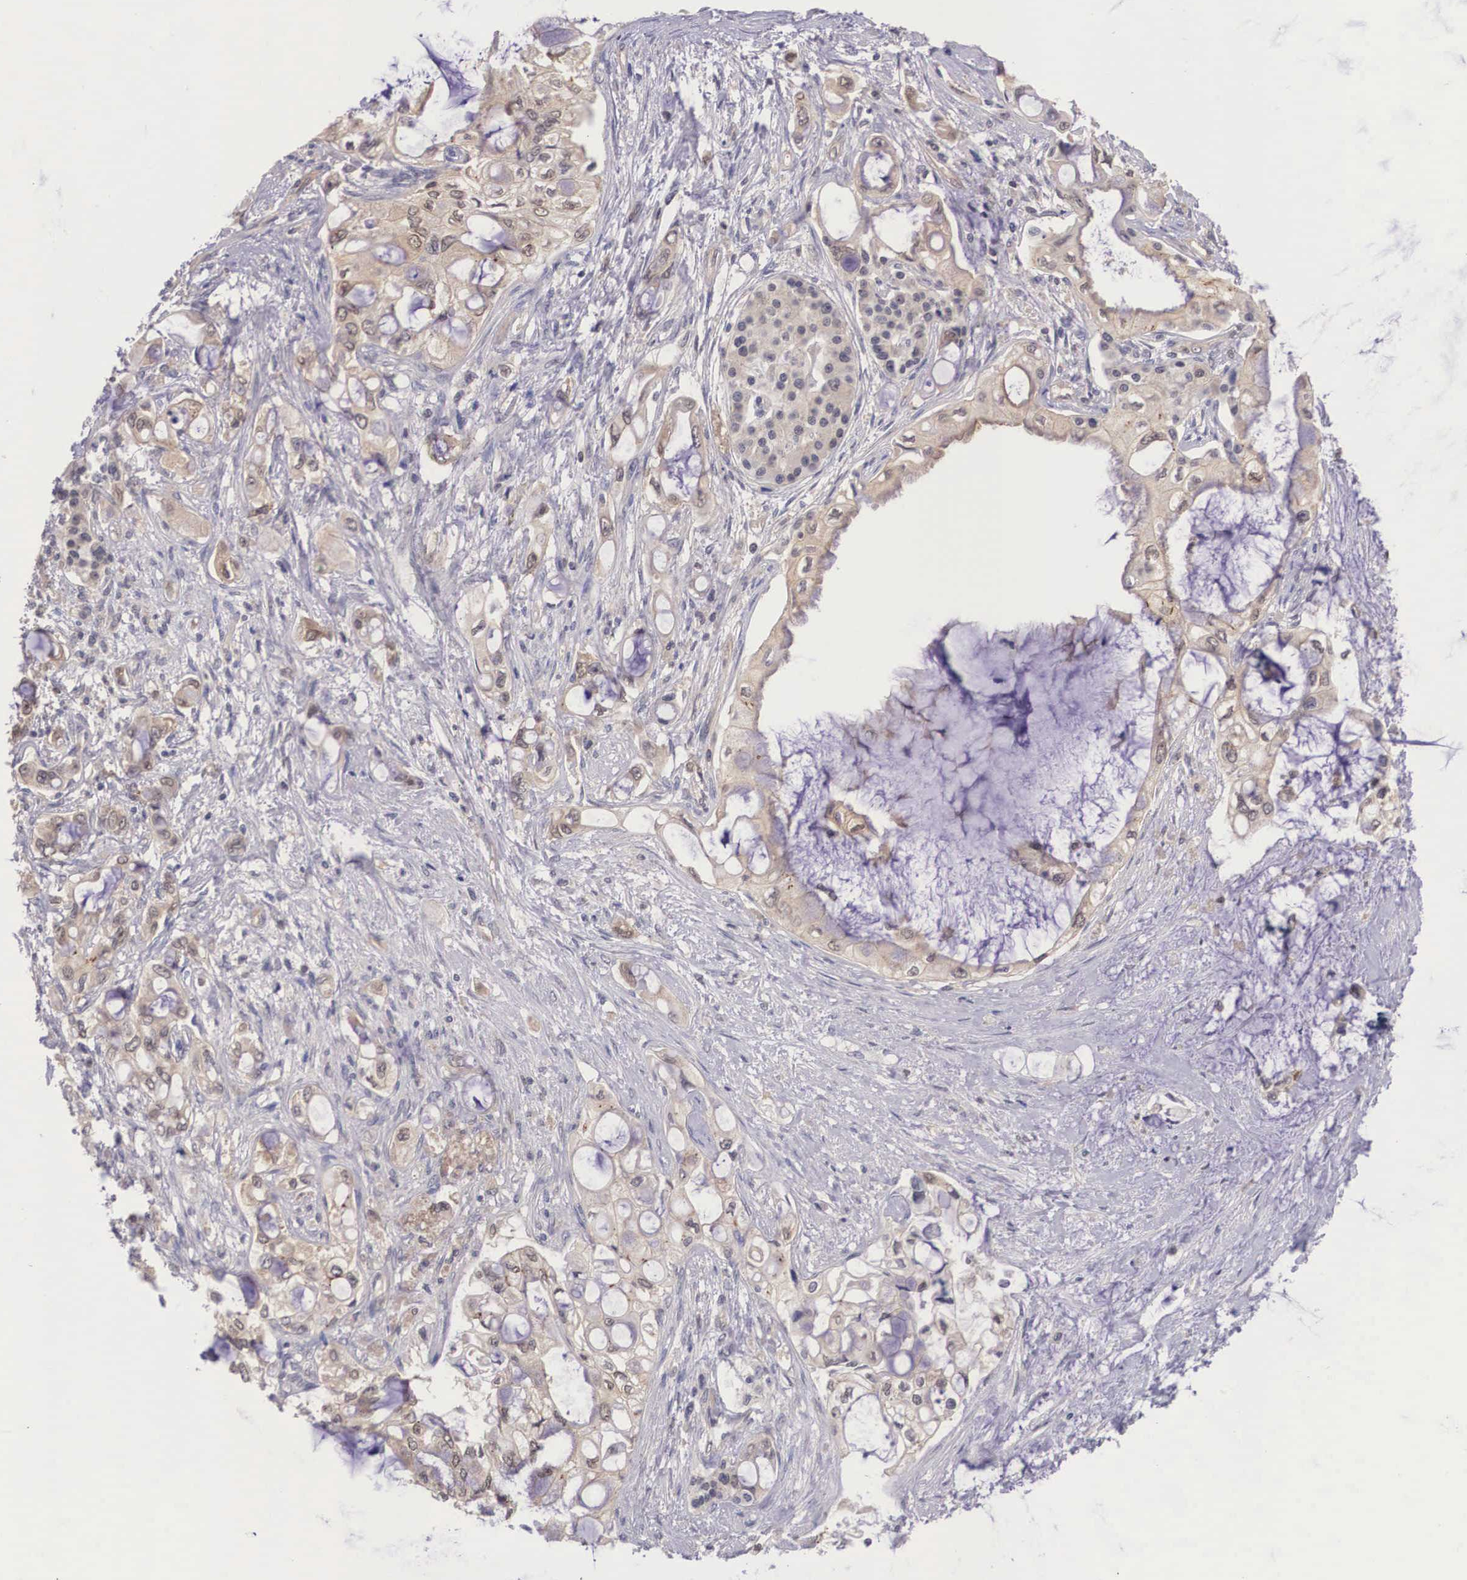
{"staining": {"intensity": "weak", "quantity": "25%-75%", "location": "cytoplasmic/membranous"}, "tissue": "pancreatic cancer", "cell_type": "Tumor cells", "image_type": "cancer", "snomed": [{"axis": "morphology", "description": "Adenocarcinoma, NOS"}, {"axis": "topography", "description": "Pancreas"}], "caption": "Approximately 25%-75% of tumor cells in pancreatic cancer (adenocarcinoma) display weak cytoplasmic/membranous protein positivity as visualized by brown immunohistochemical staining.", "gene": "IGBP1", "patient": {"sex": "female", "age": 70}}